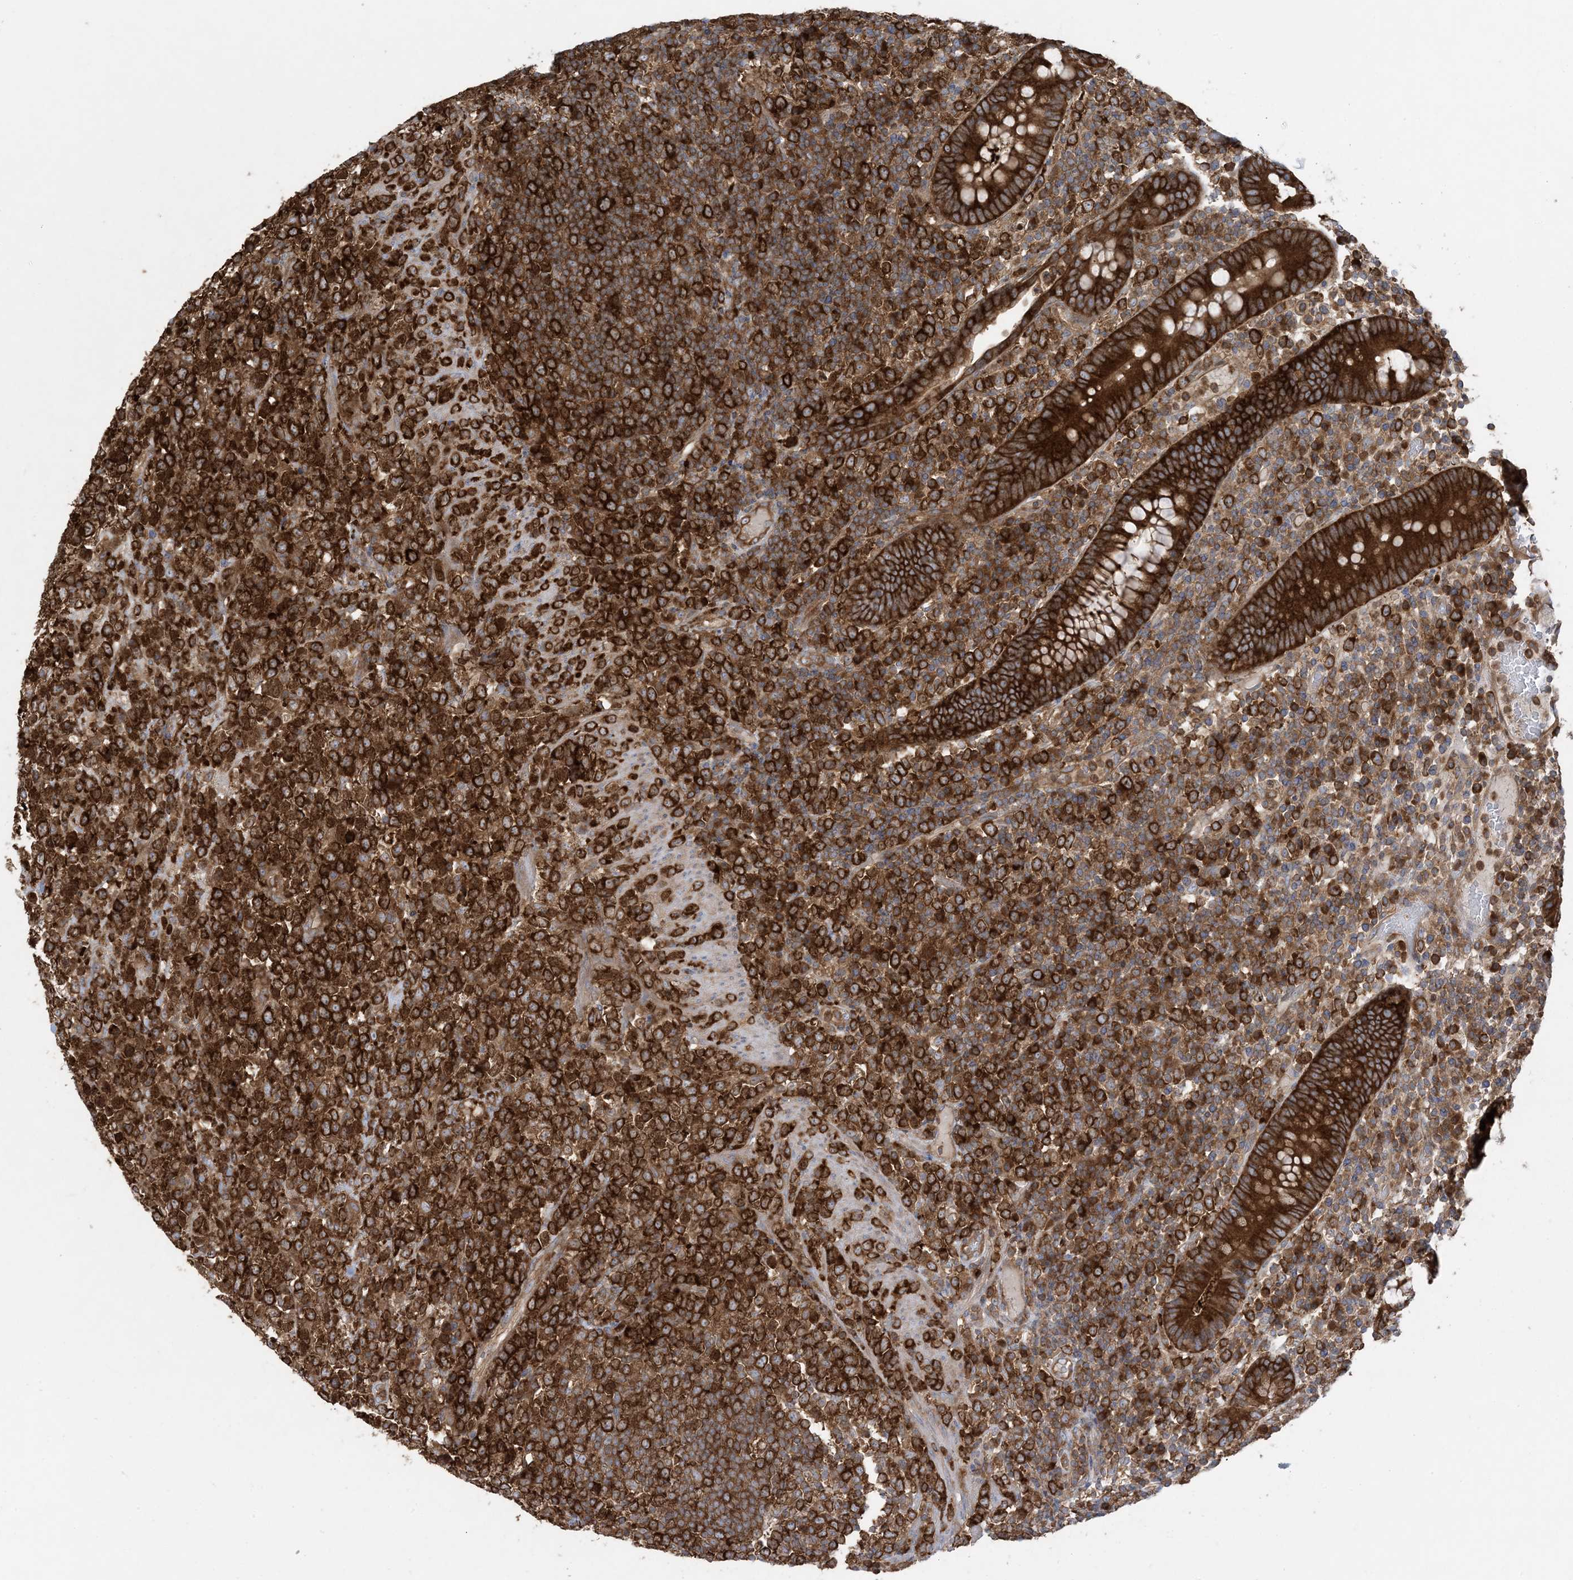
{"staining": {"intensity": "strong", "quantity": ">75%", "location": "cytoplasmic/membranous"}, "tissue": "lymphoma", "cell_type": "Tumor cells", "image_type": "cancer", "snomed": [{"axis": "morphology", "description": "Malignant lymphoma, non-Hodgkin's type, High grade"}, {"axis": "topography", "description": "Colon"}], "caption": "Lymphoma was stained to show a protein in brown. There is high levels of strong cytoplasmic/membranous positivity in approximately >75% of tumor cells.", "gene": "OLA1", "patient": {"sex": "female", "age": 53}}